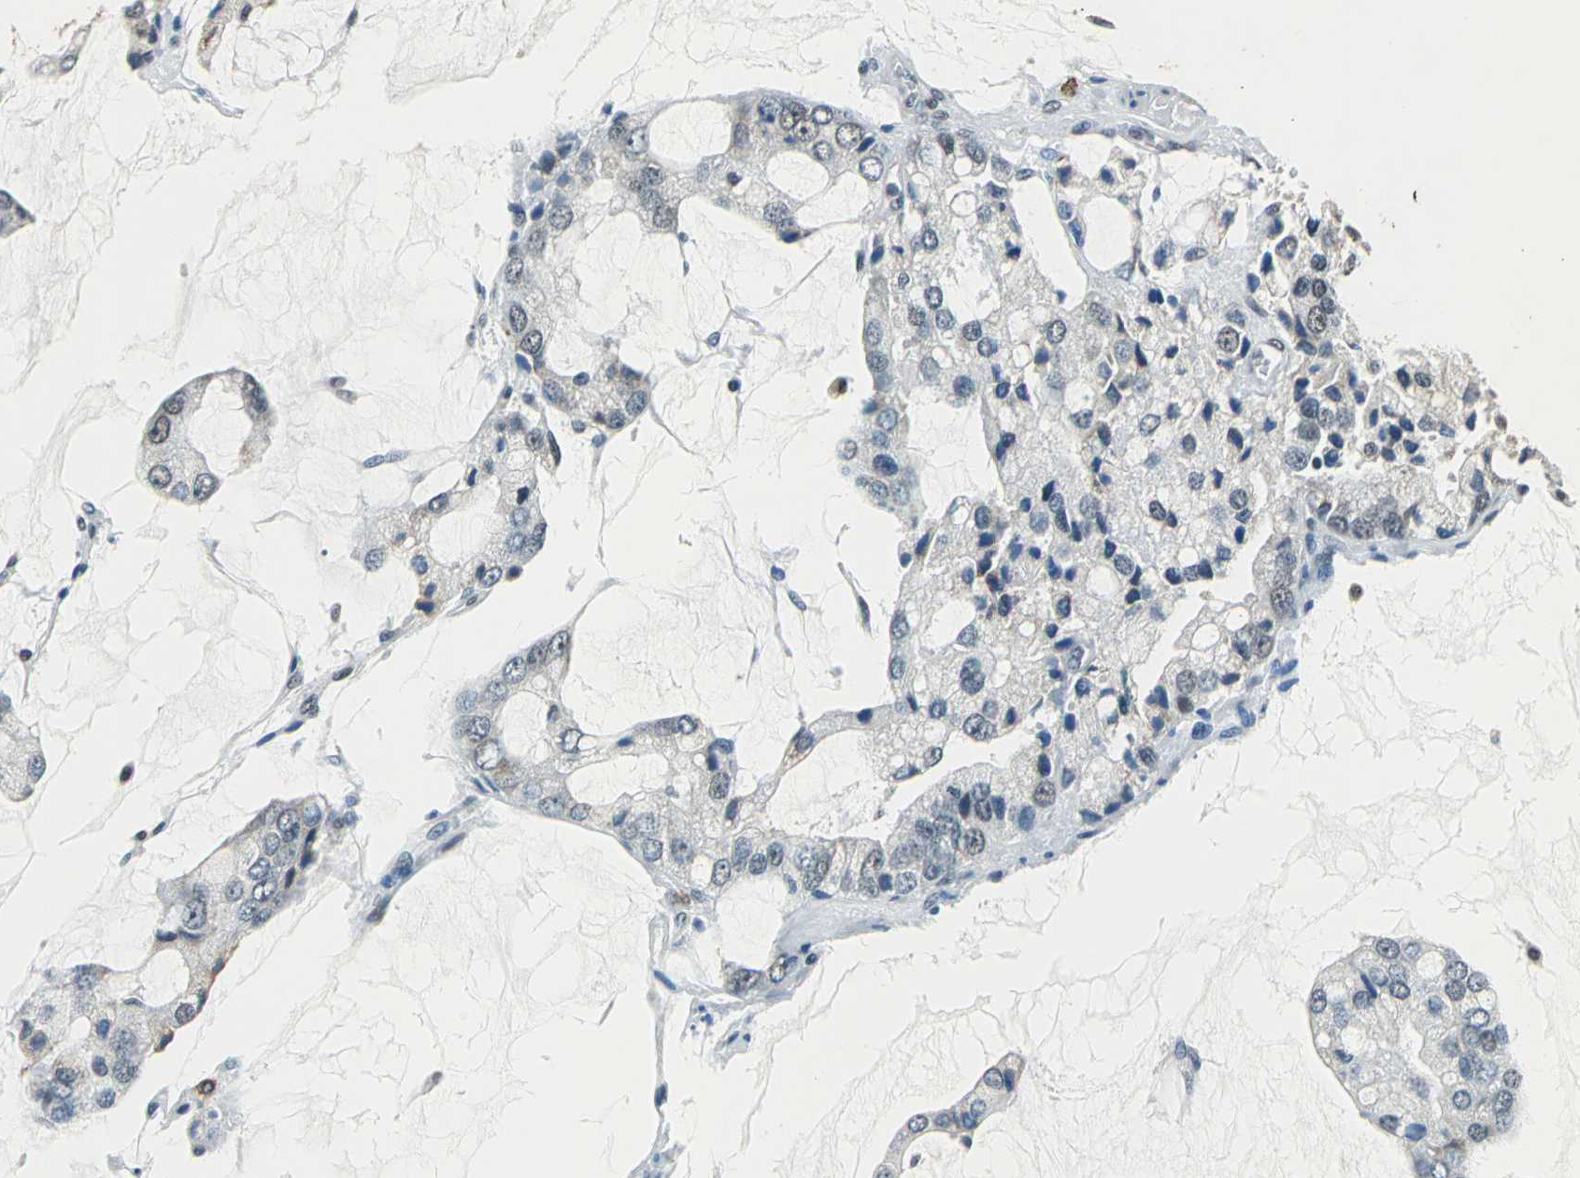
{"staining": {"intensity": "weak", "quantity": "<25%", "location": "nuclear"}, "tissue": "prostate cancer", "cell_type": "Tumor cells", "image_type": "cancer", "snomed": [{"axis": "morphology", "description": "Adenocarcinoma, High grade"}, {"axis": "topography", "description": "Prostate"}], "caption": "Tumor cells are negative for brown protein staining in prostate cancer (adenocarcinoma (high-grade)). The staining is performed using DAB (3,3'-diaminobenzidine) brown chromogen with nuclei counter-stained in using hematoxylin.", "gene": "BCLAF1", "patient": {"sex": "male", "age": 67}}